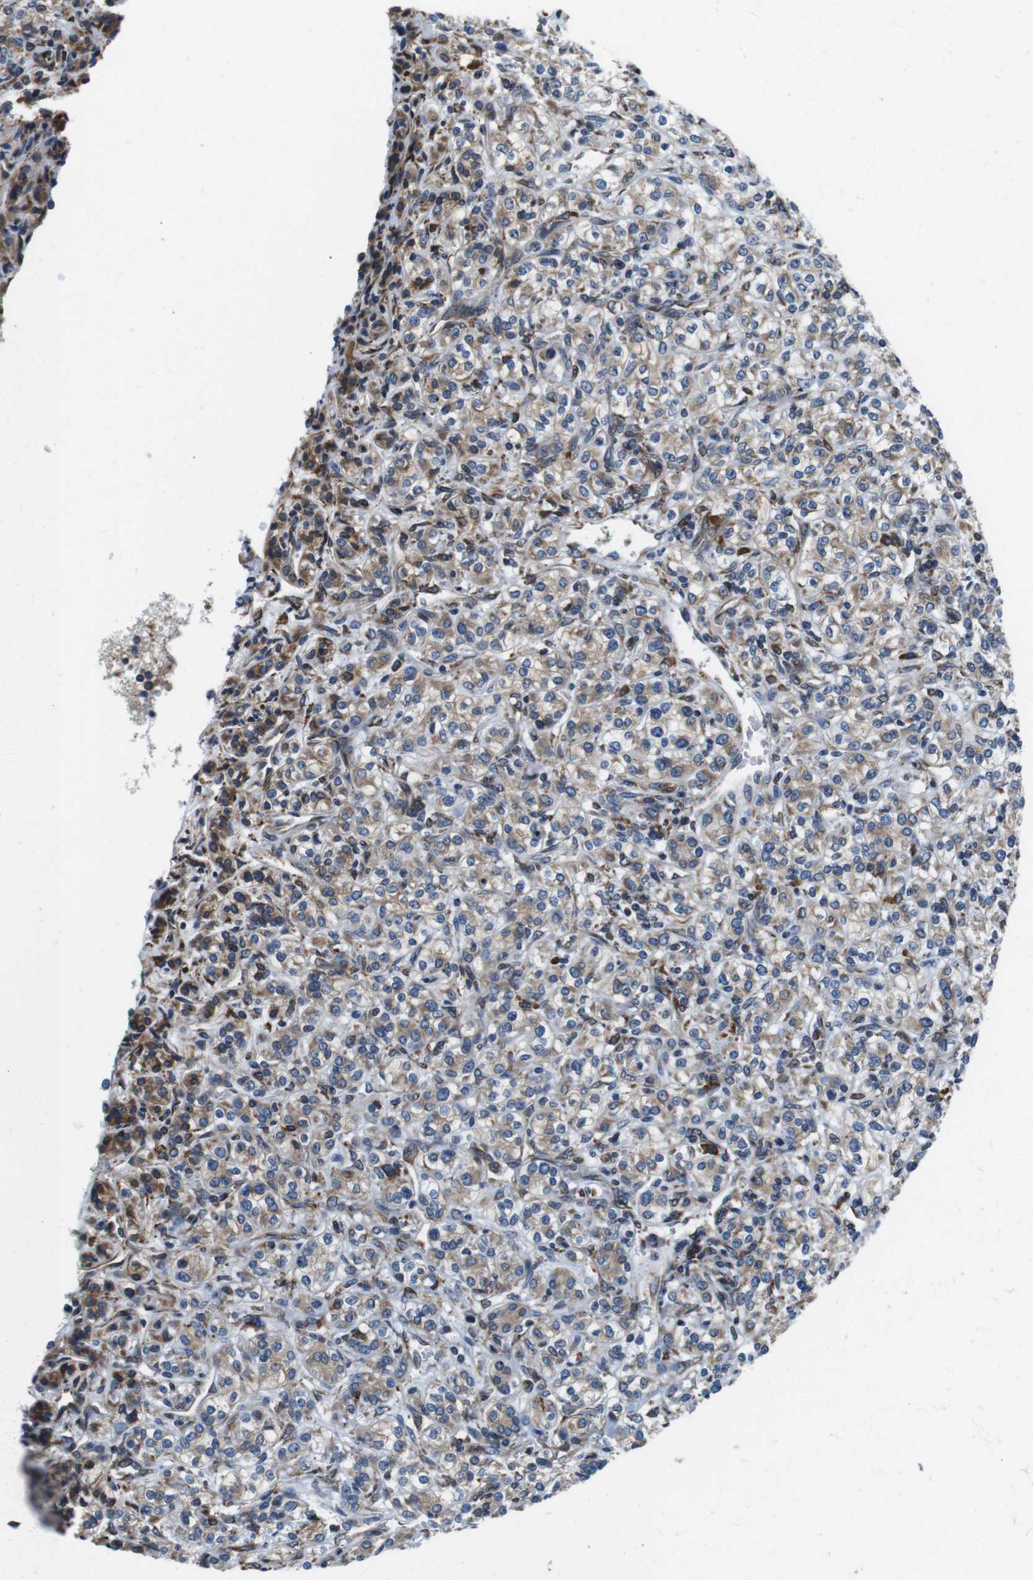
{"staining": {"intensity": "weak", "quantity": ">75%", "location": "cytoplasmic/membranous"}, "tissue": "renal cancer", "cell_type": "Tumor cells", "image_type": "cancer", "snomed": [{"axis": "morphology", "description": "Adenocarcinoma, NOS"}, {"axis": "topography", "description": "Kidney"}], "caption": "Protein analysis of renal cancer (adenocarcinoma) tissue exhibits weak cytoplasmic/membranous positivity in approximately >75% of tumor cells.", "gene": "UGGT1", "patient": {"sex": "male", "age": 77}}